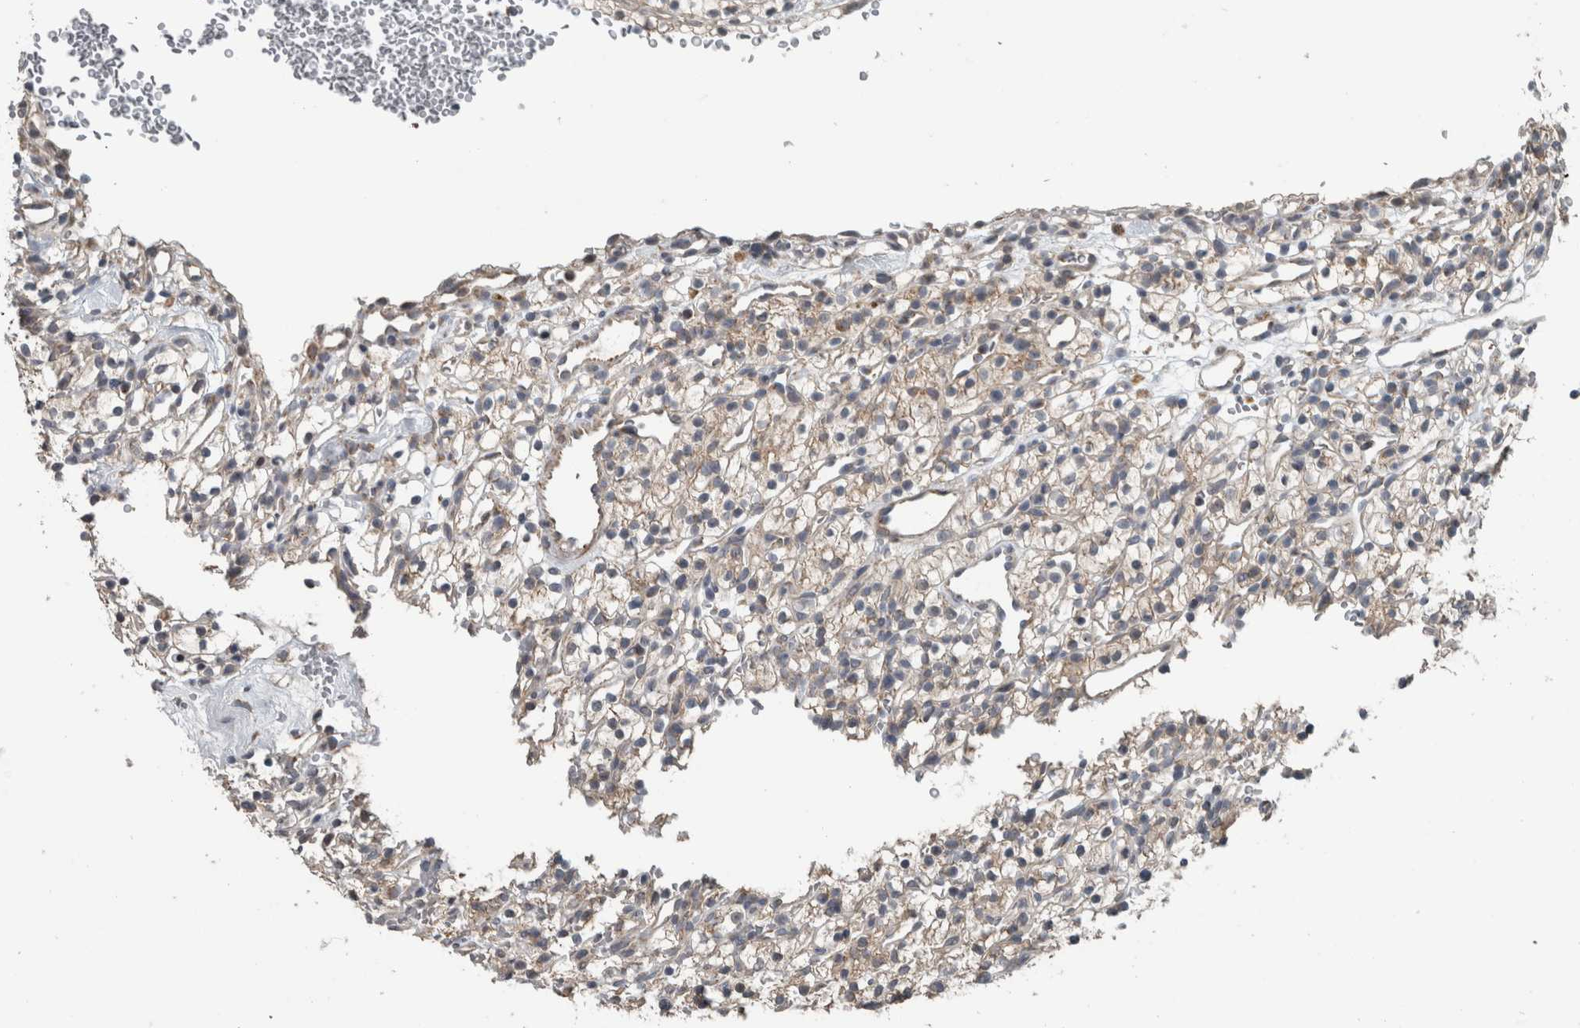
{"staining": {"intensity": "weak", "quantity": "25%-75%", "location": "cytoplasmic/membranous"}, "tissue": "renal cancer", "cell_type": "Tumor cells", "image_type": "cancer", "snomed": [{"axis": "morphology", "description": "Adenocarcinoma, NOS"}, {"axis": "topography", "description": "Kidney"}], "caption": "Adenocarcinoma (renal) stained with a brown dye shows weak cytoplasmic/membranous positive staining in about 25%-75% of tumor cells.", "gene": "ARMC1", "patient": {"sex": "female", "age": 57}}